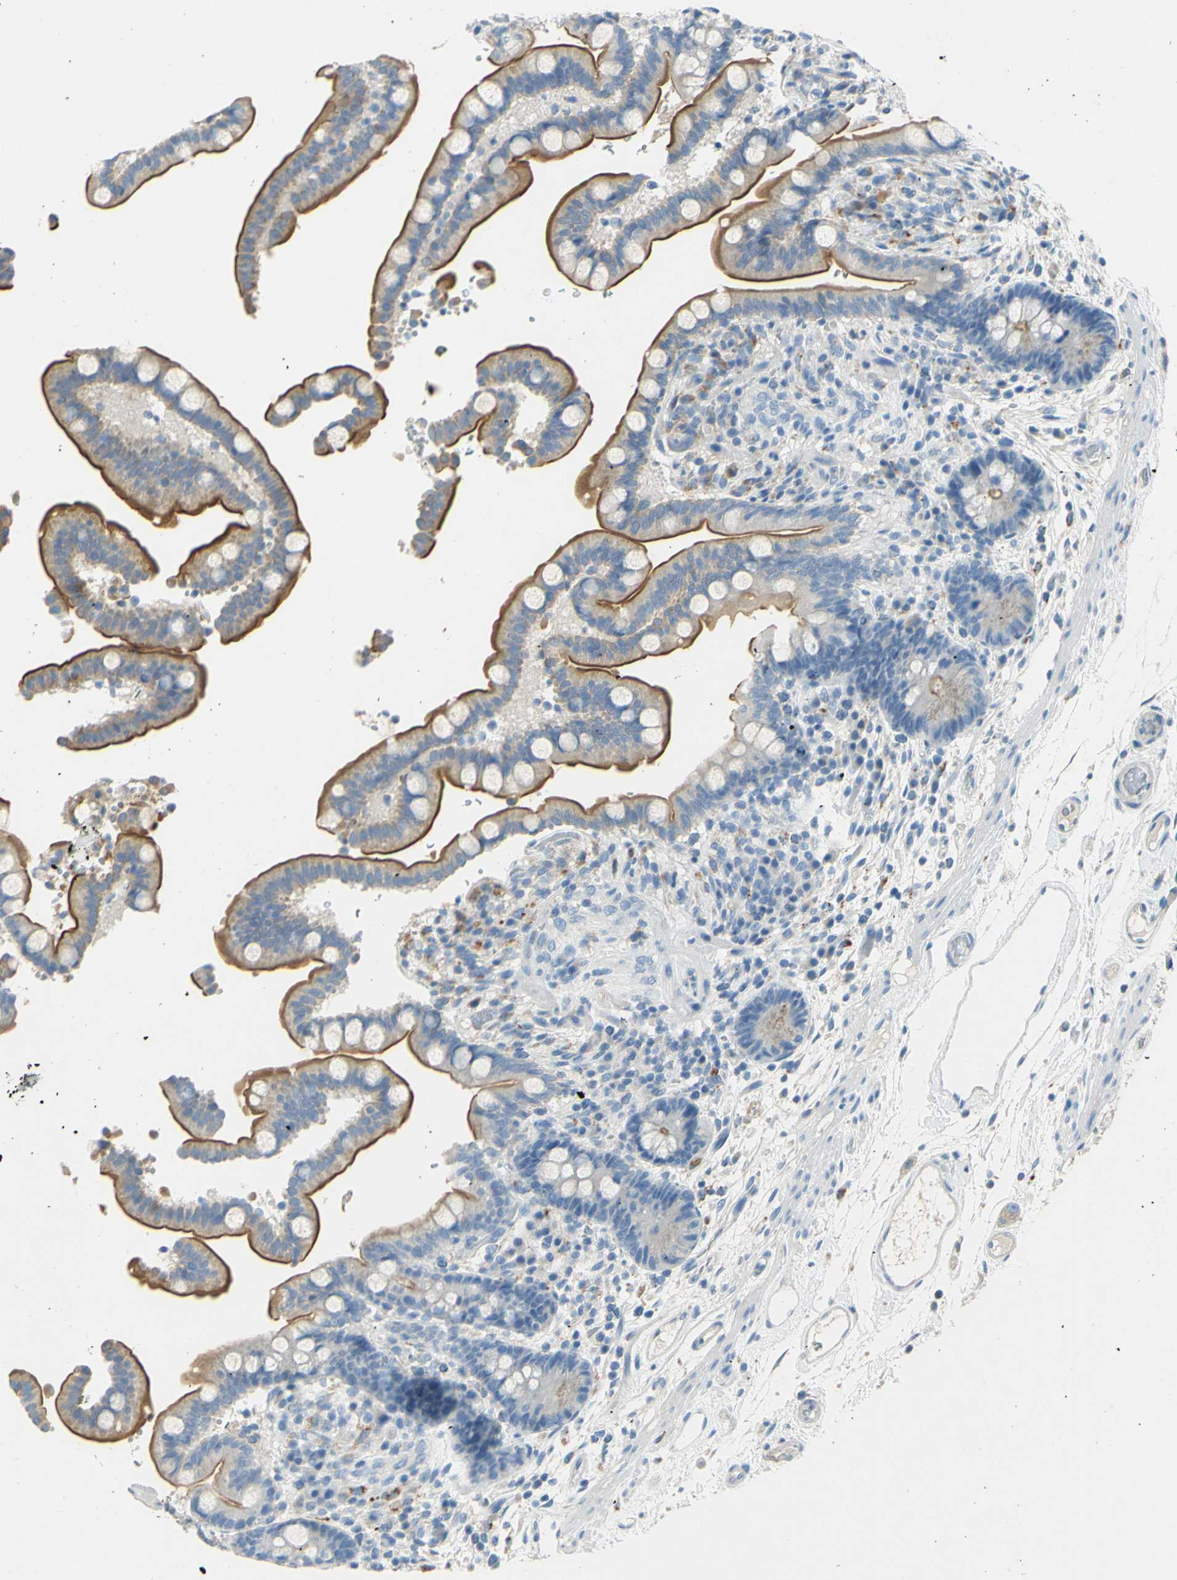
{"staining": {"intensity": "negative", "quantity": "none", "location": "none"}, "tissue": "colon", "cell_type": "Endothelial cells", "image_type": "normal", "snomed": [{"axis": "morphology", "description": "Normal tissue, NOS"}, {"axis": "topography", "description": "Colon"}], "caption": "DAB immunohistochemical staining of benign colon demonstrates no significant expression in endothelial cells.", "gene": "CDH10", "patient": {"sex": "male", "age": 73}}